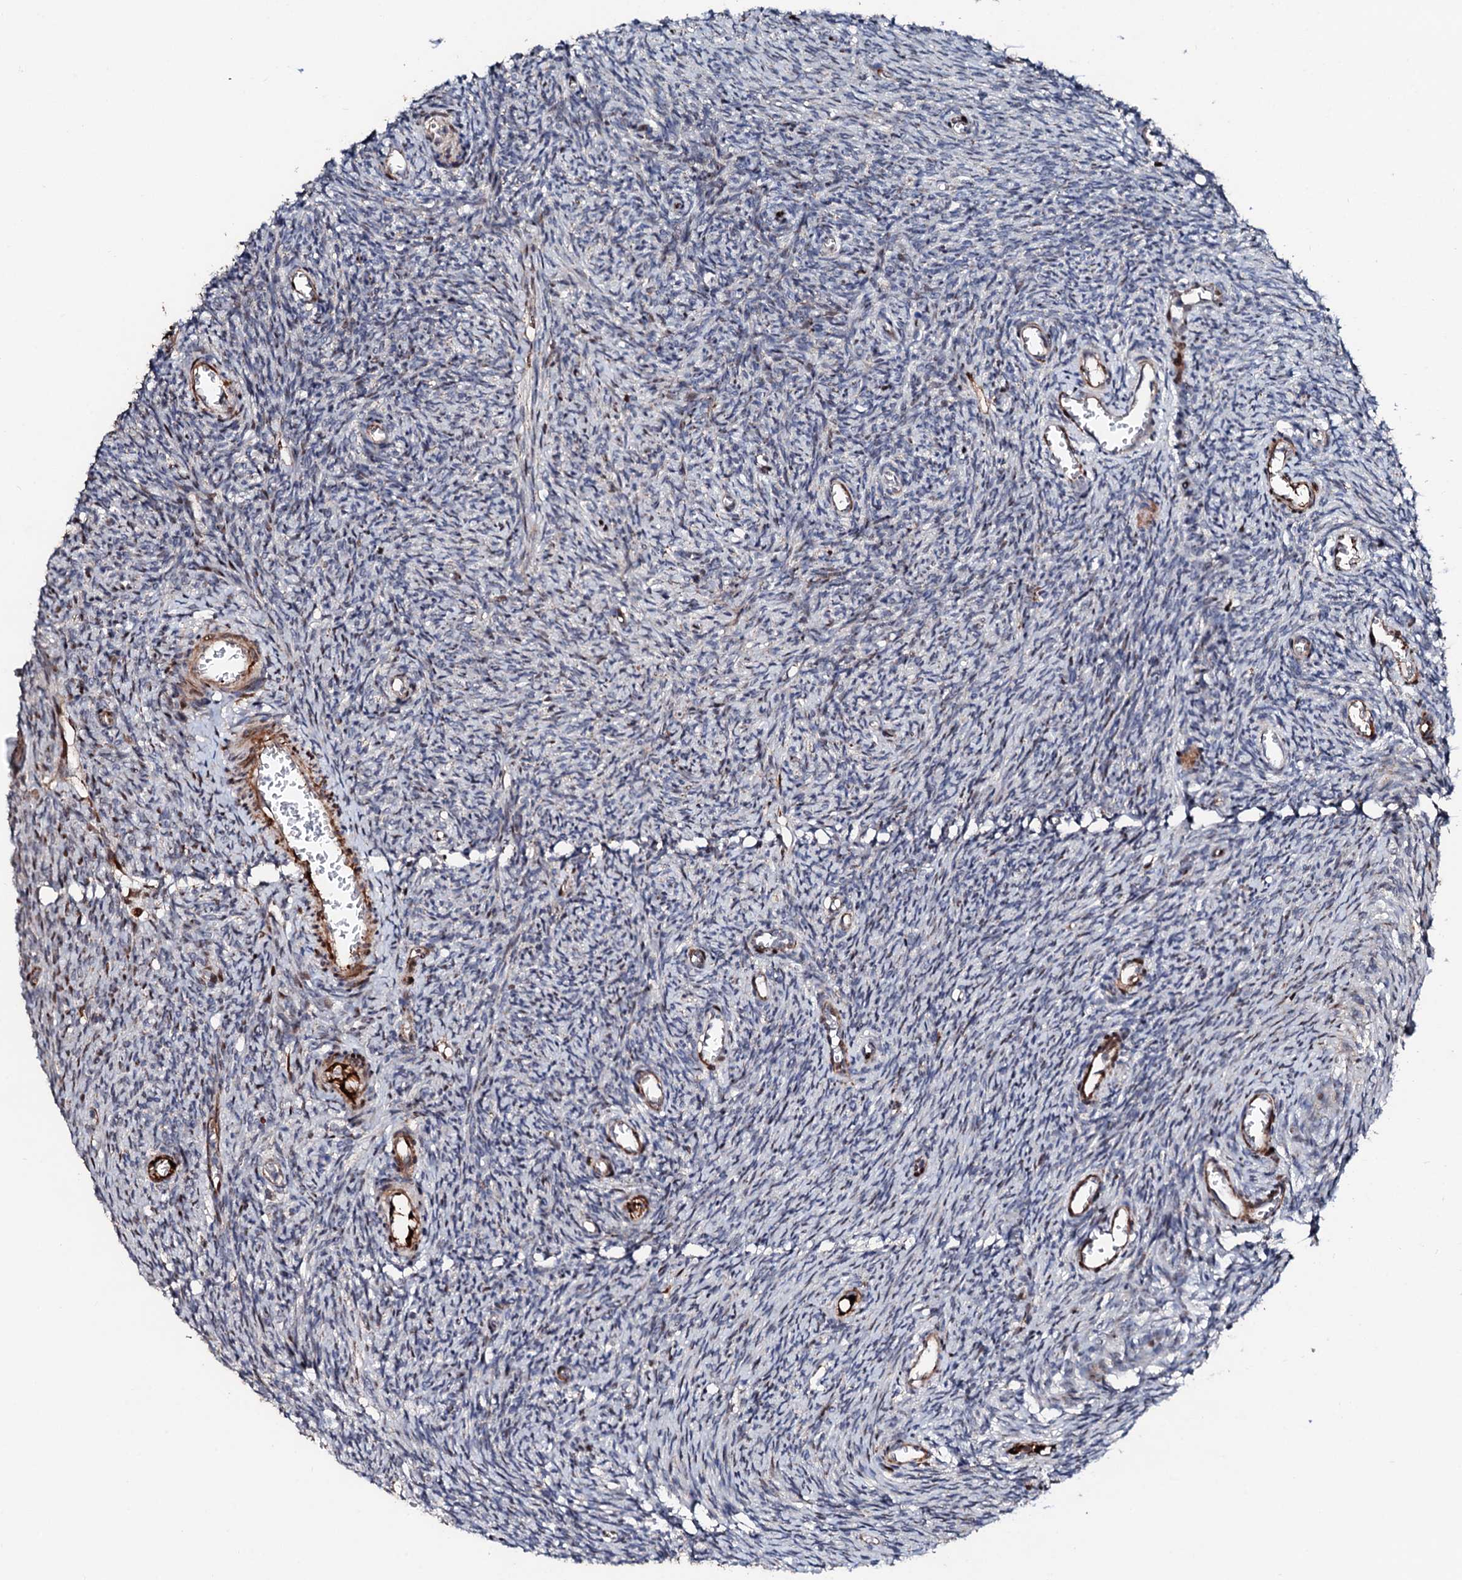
{"staining": {"intensity": "negative", "quantity": "none", "location": "none"}, "tissue": "ovary", "cell_type": "Ovarian stroma cells", "image_type": "normal", "snomed": [{"axis": "morphology", "description": "Normal tissue, NOS"}, {"axis": "topography", "description": "Ovary"}], "caption": "The histopathology image demonstrates no staining of ovarian stroma cells in unremarkable ovary. (Brightfield microscopy of DAB immunohistochemistry (IHC) at high magnification).", "gene": "KIF18A", "patient": {"sex": "female", "age": 44}}